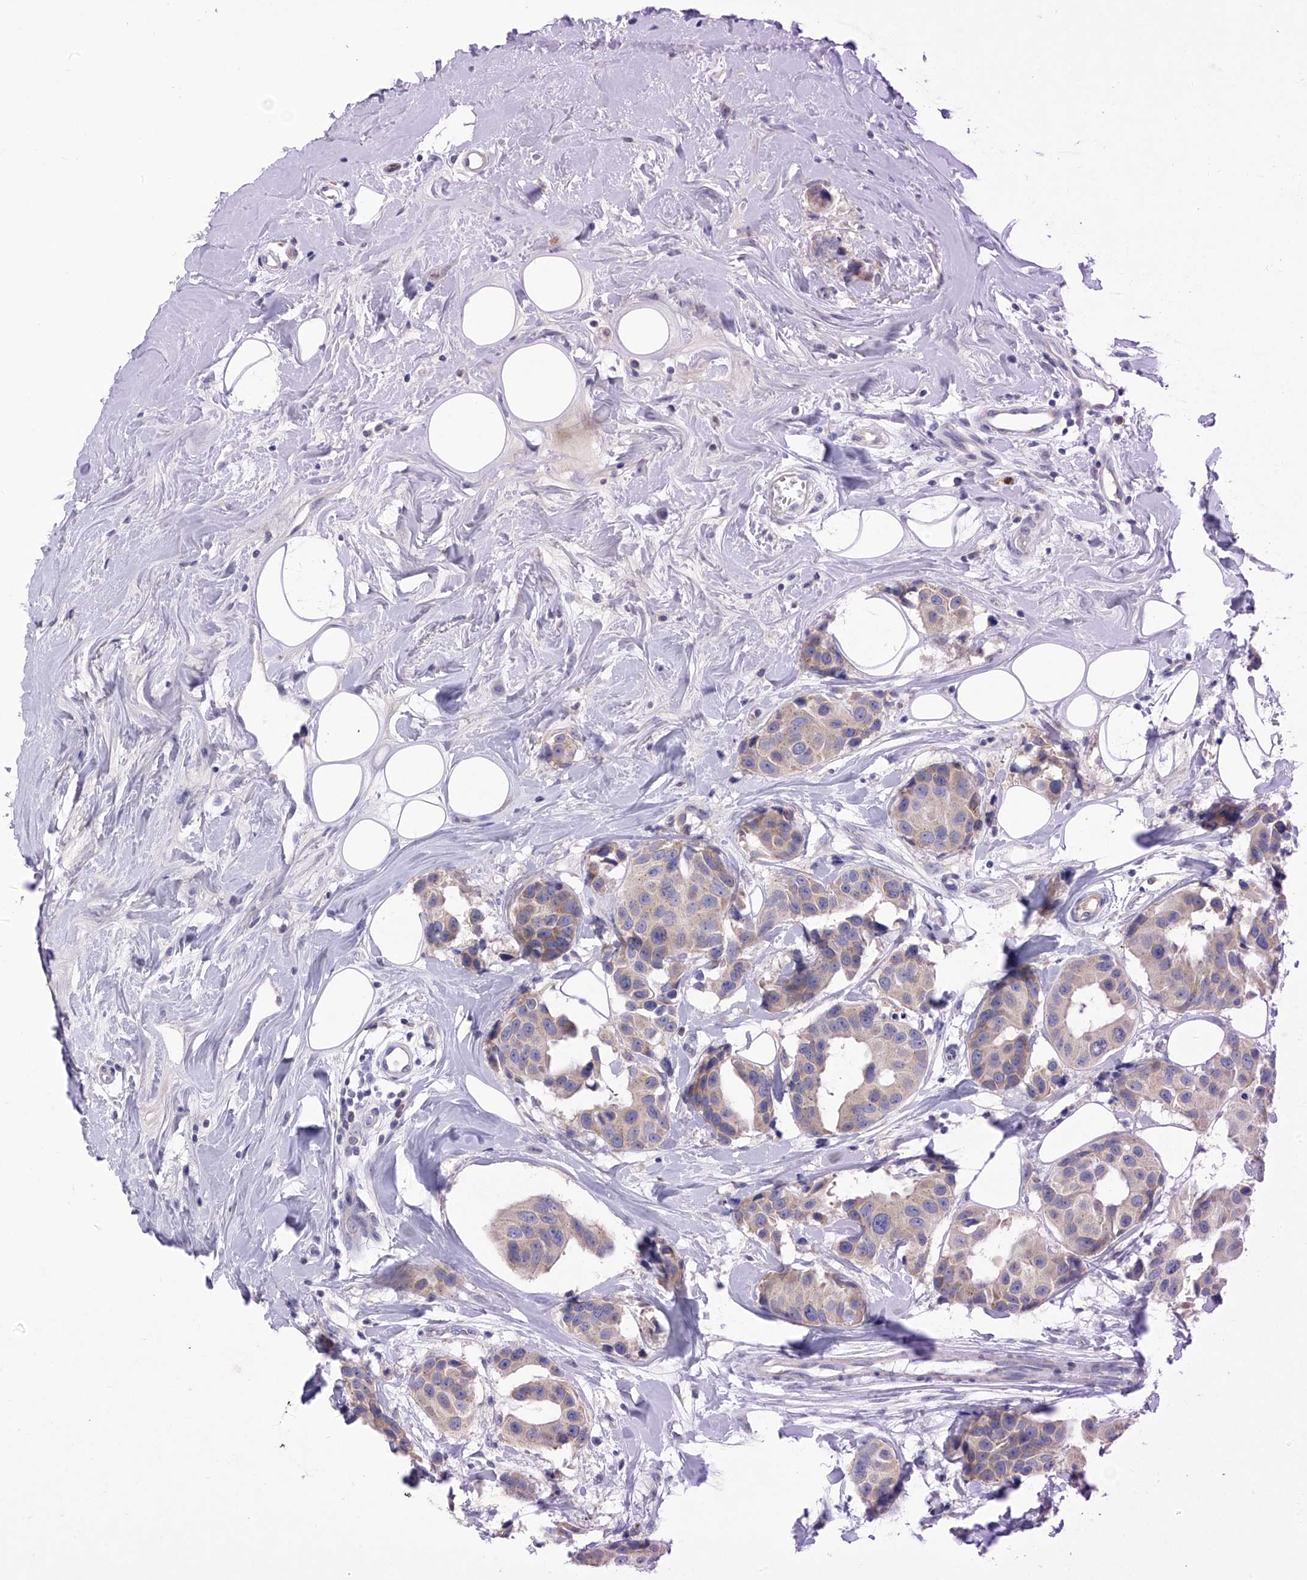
{"staining": {"intensity": "weak", "quantity": "25%-75%", "location": "cytoplasmic/membranous"}, "tissue": "breast cancer", "cell_type": "Tumor cells", "image_type": "cancer", "snomed": [{"axis": "morphology", "description": "Normal tissue, NOS"}, {"axis": "morphology", "description": "Duct carcinoma"}, {"axis": "topography", "description": "Breast"}], "caption": "Invasive ductal carcinoma (breast) stained with a brown dye displays weak cytoplasmic/membranous positive positivity in about 25%-75% of tumor cells.", "gene": "SLCO4A1", "patient": {"sex": "female", "age": 39}}